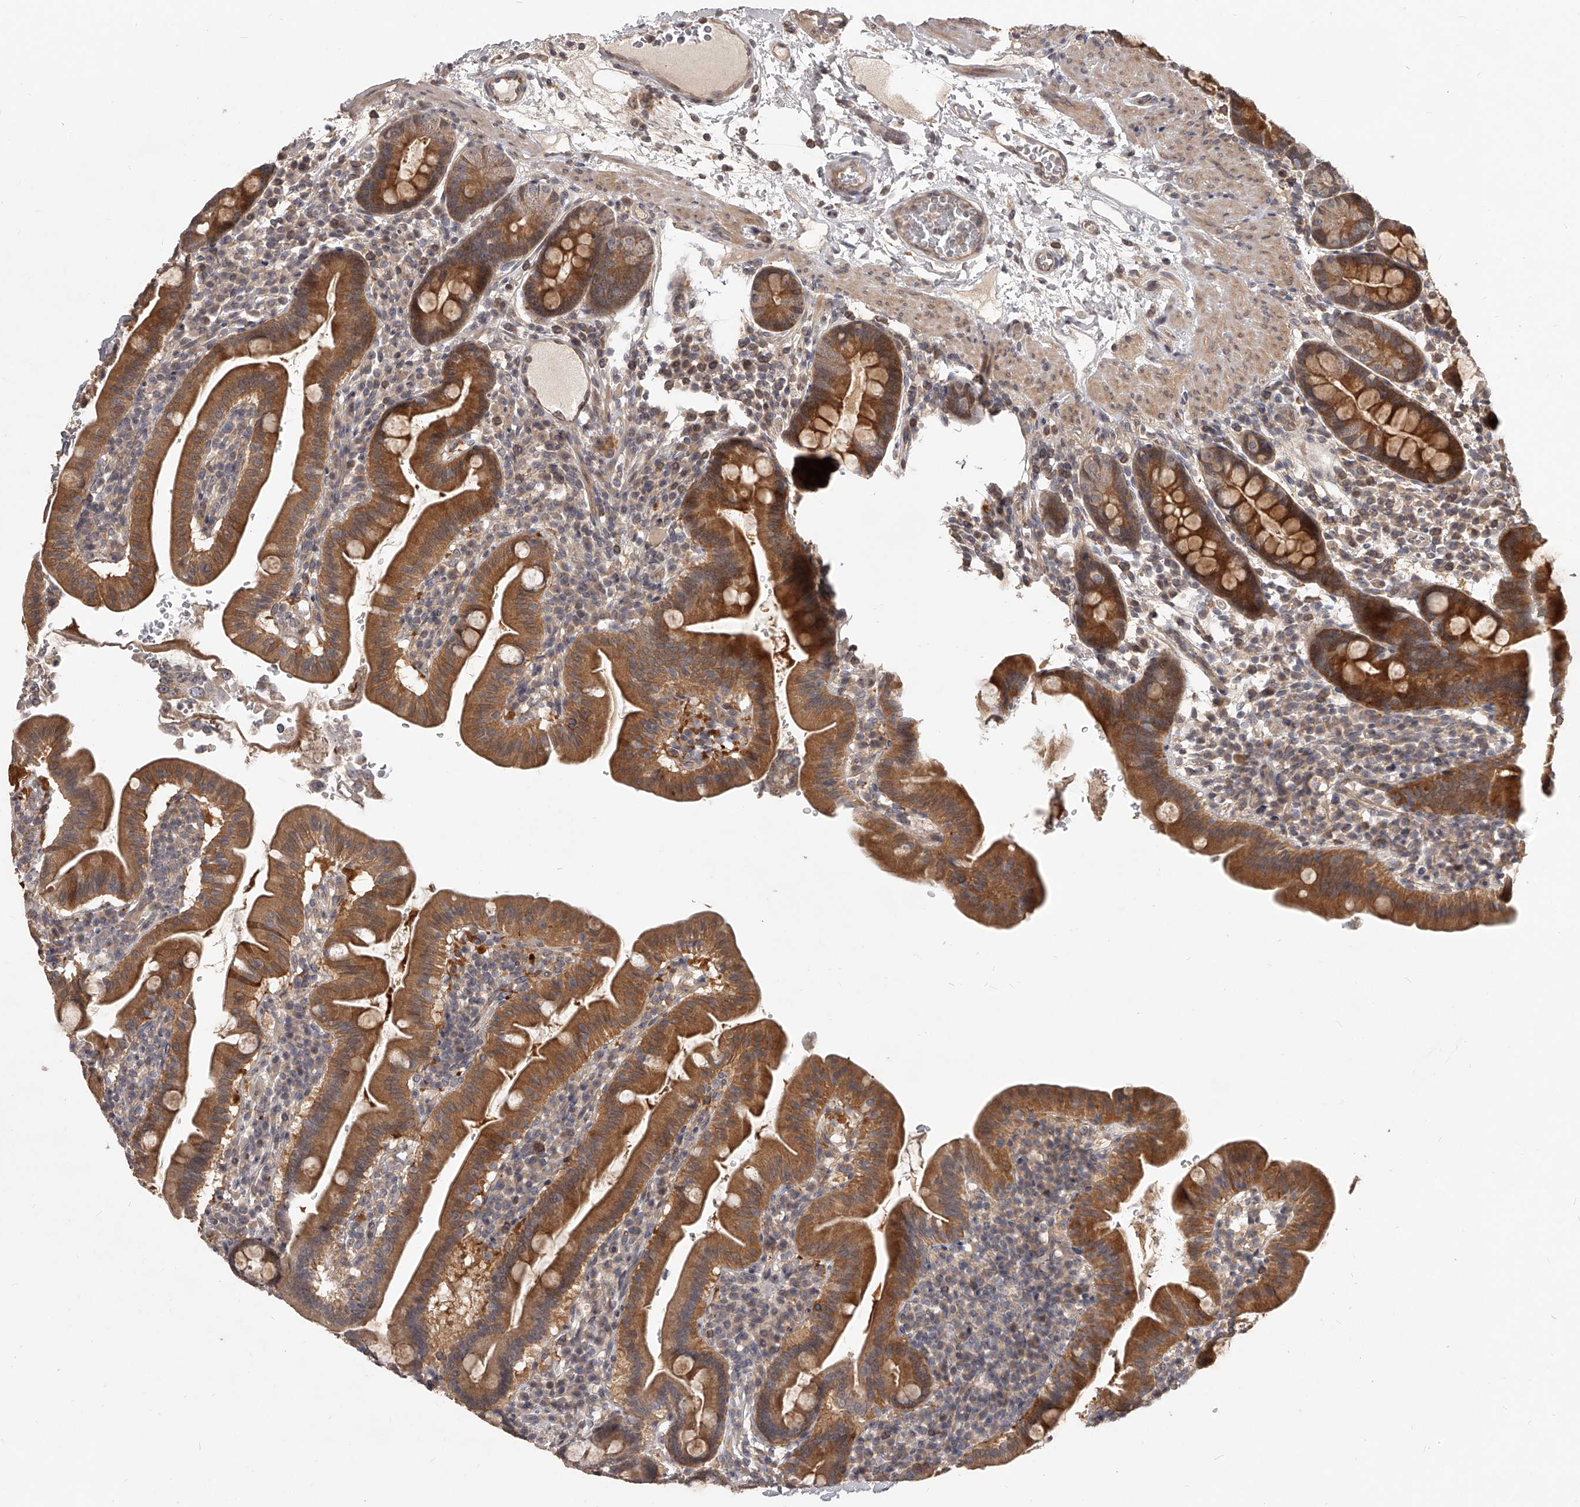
{"staining": {"intensity": "strong", "quantity": ">75%", "location": "cytoplasmic/membranous"}, "tissue": "duodenum", "cell_type": "Glandular cells", "image_type": "normal", "snomed": [{"axis": "morphology", "description": "Normal tissue, NOS"}, {"axis": "morphology", "description": "Adenocarcinoma, NOS"}, {"axis": "topography", "description": "Pancreas"}, {"axis": "topography", "description": "Duodenum"}], "caption": "High-power microscopy captured an immunohistochemistry (IHC) histopathology image of unremarkable duodenum, revealing strong cytoplasmic/membranous positivity in approximately >75% of glandular cells.", "gene": "SLC37A1", "patient": {"sex": "male", "age": 50}}